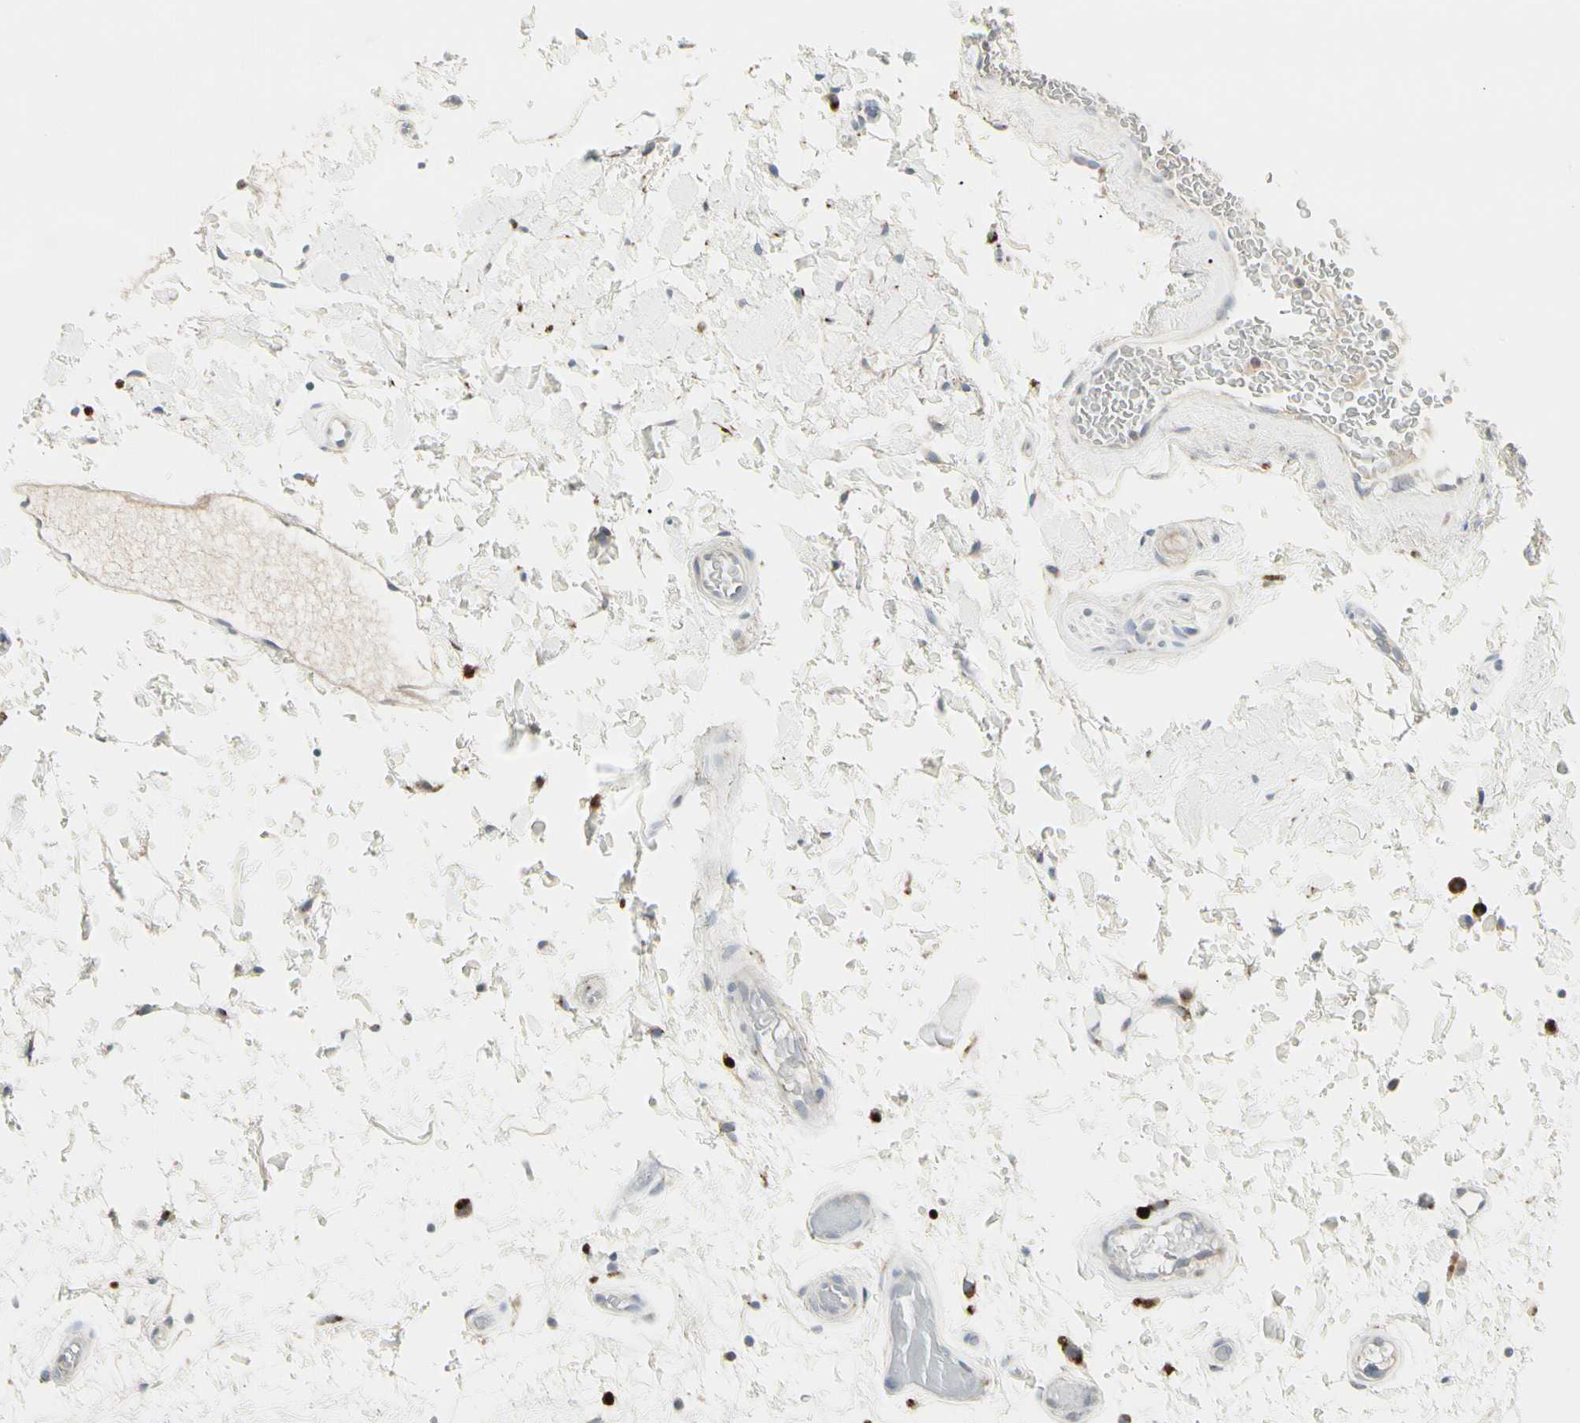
{"staining": {"intensity": "weak", "quantity": "<25%", "location": "cytoplasmic/membranous"}, "tissue": "oral mucosa", "cell_type": "Squamous epithelial cells", "image_type": "normal", "snomed": [{"axis": "morphology", "description": "Normal tissue, NOS"}, {"axis": "morphology", "description": "Squamous cell carcinoma, NOS"}, {"axis": "topography", "description": "Skeletal muscle"}, {"axis": "topography", "description": "Oral tissue"}, {"axis": "topography", "description": "Head-Neck"}], "caption": "Squamous epithelial cells show no significant protein positivity in benign oral mucosa. Nuclei are stained in blue.", "gene": "GRN", "patient": {"sex": "male", "age": 71}}